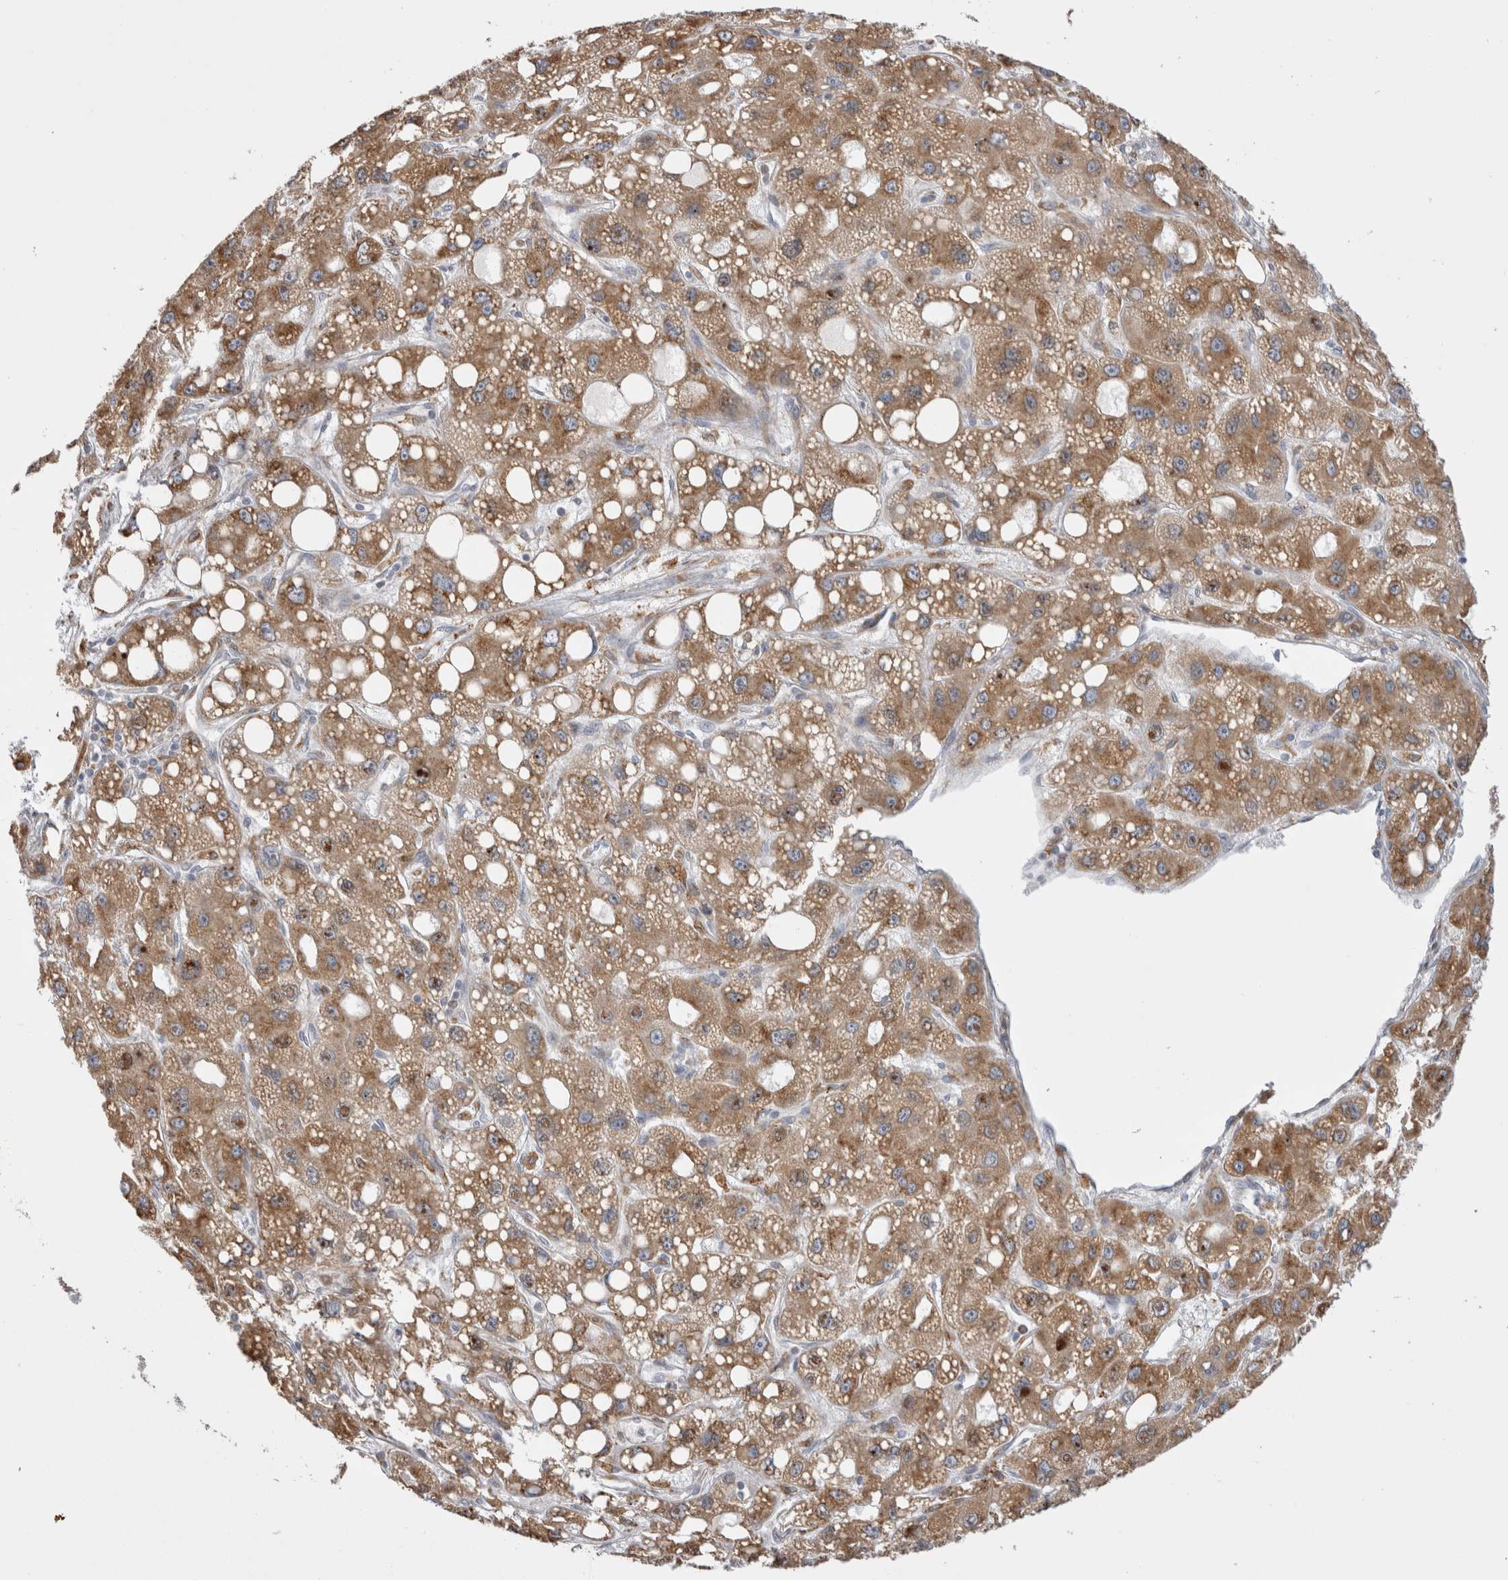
{"staining": {"intensity": "moderate", "quantity": ">75%", "location": "cytoplasmic/membranous"}, "tissue": "liver cancer", "cell_type": "Tumor cells", "image_type": "cancer", "snomed": [{"axis": "morphology", "description": "Carcinoma, Hepatocellular, NOS"}, {"axis": "topography", "description": "Liver"}], "caption": "The histopathology image exhibits a brown stain indicating the presence of a protein in the cytoplasmic/membranous of tumor cells in liver cancer (hepatocellular carcinoma).", "gene": "LRPAP1", "patient": {"sex": "male", "age": 55}}